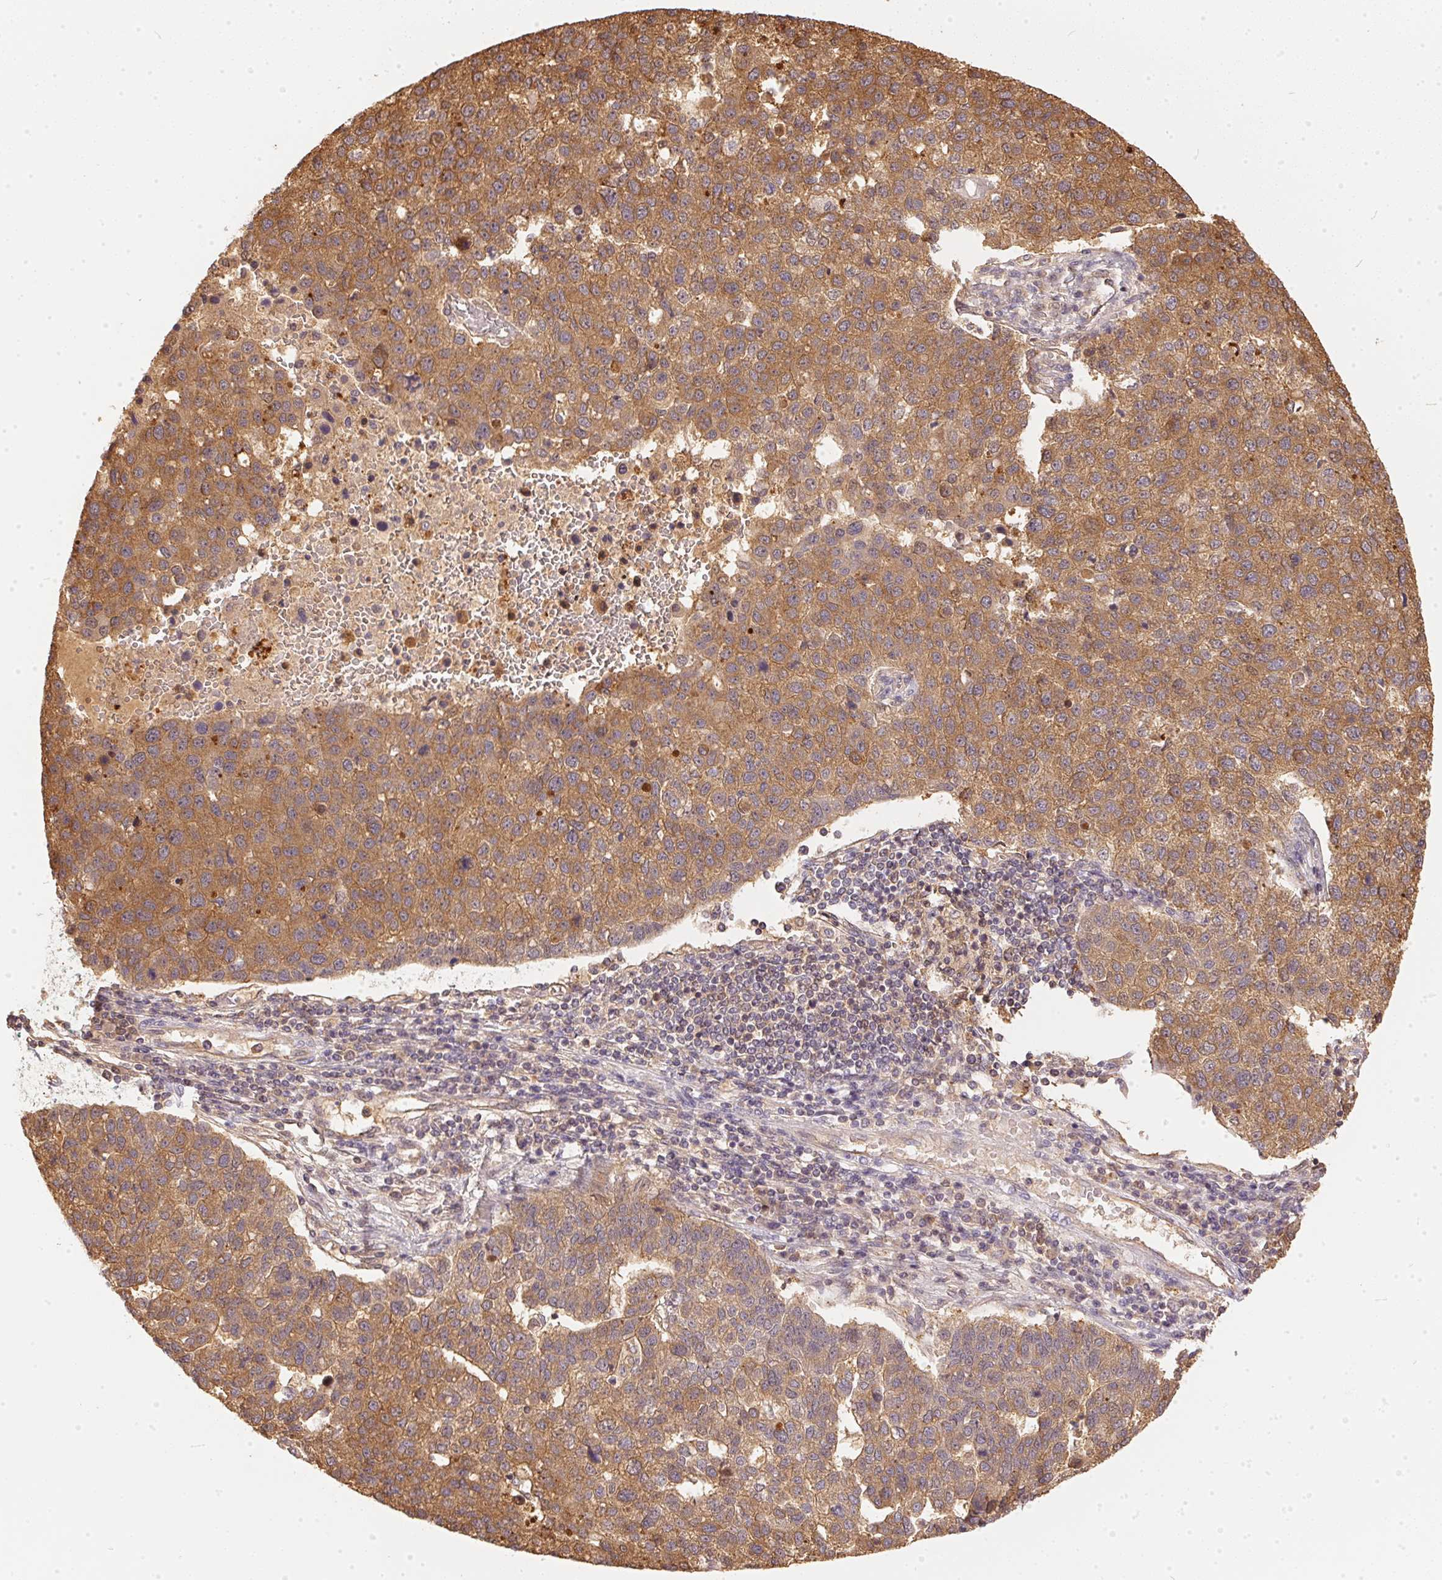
{"staining": {"intensity": "moderate", "quantity": ">75%", "location": "cytoplasmic/membranous"}, "tissue": "pancreatic cancer", "cell_type": "Tumor cells", "image_type": "cancer", "snomed": [{"axis": "morphology", "description": "Adenocarcinoma, NOS"}, {"axis": "topography", "description": "Pancreas"}], "caption": "This histopathology image shows pancreatic adenocarcinoma stained with immunohistochemistry (IHC) to label a protein in brown. The cytoplasmic/membranous of tumor cells show moderate positivity for the protein. Nuclei are counter-stained blue.", "gene": "BLMH", "patient": {"sex": "female", "age": 61}}